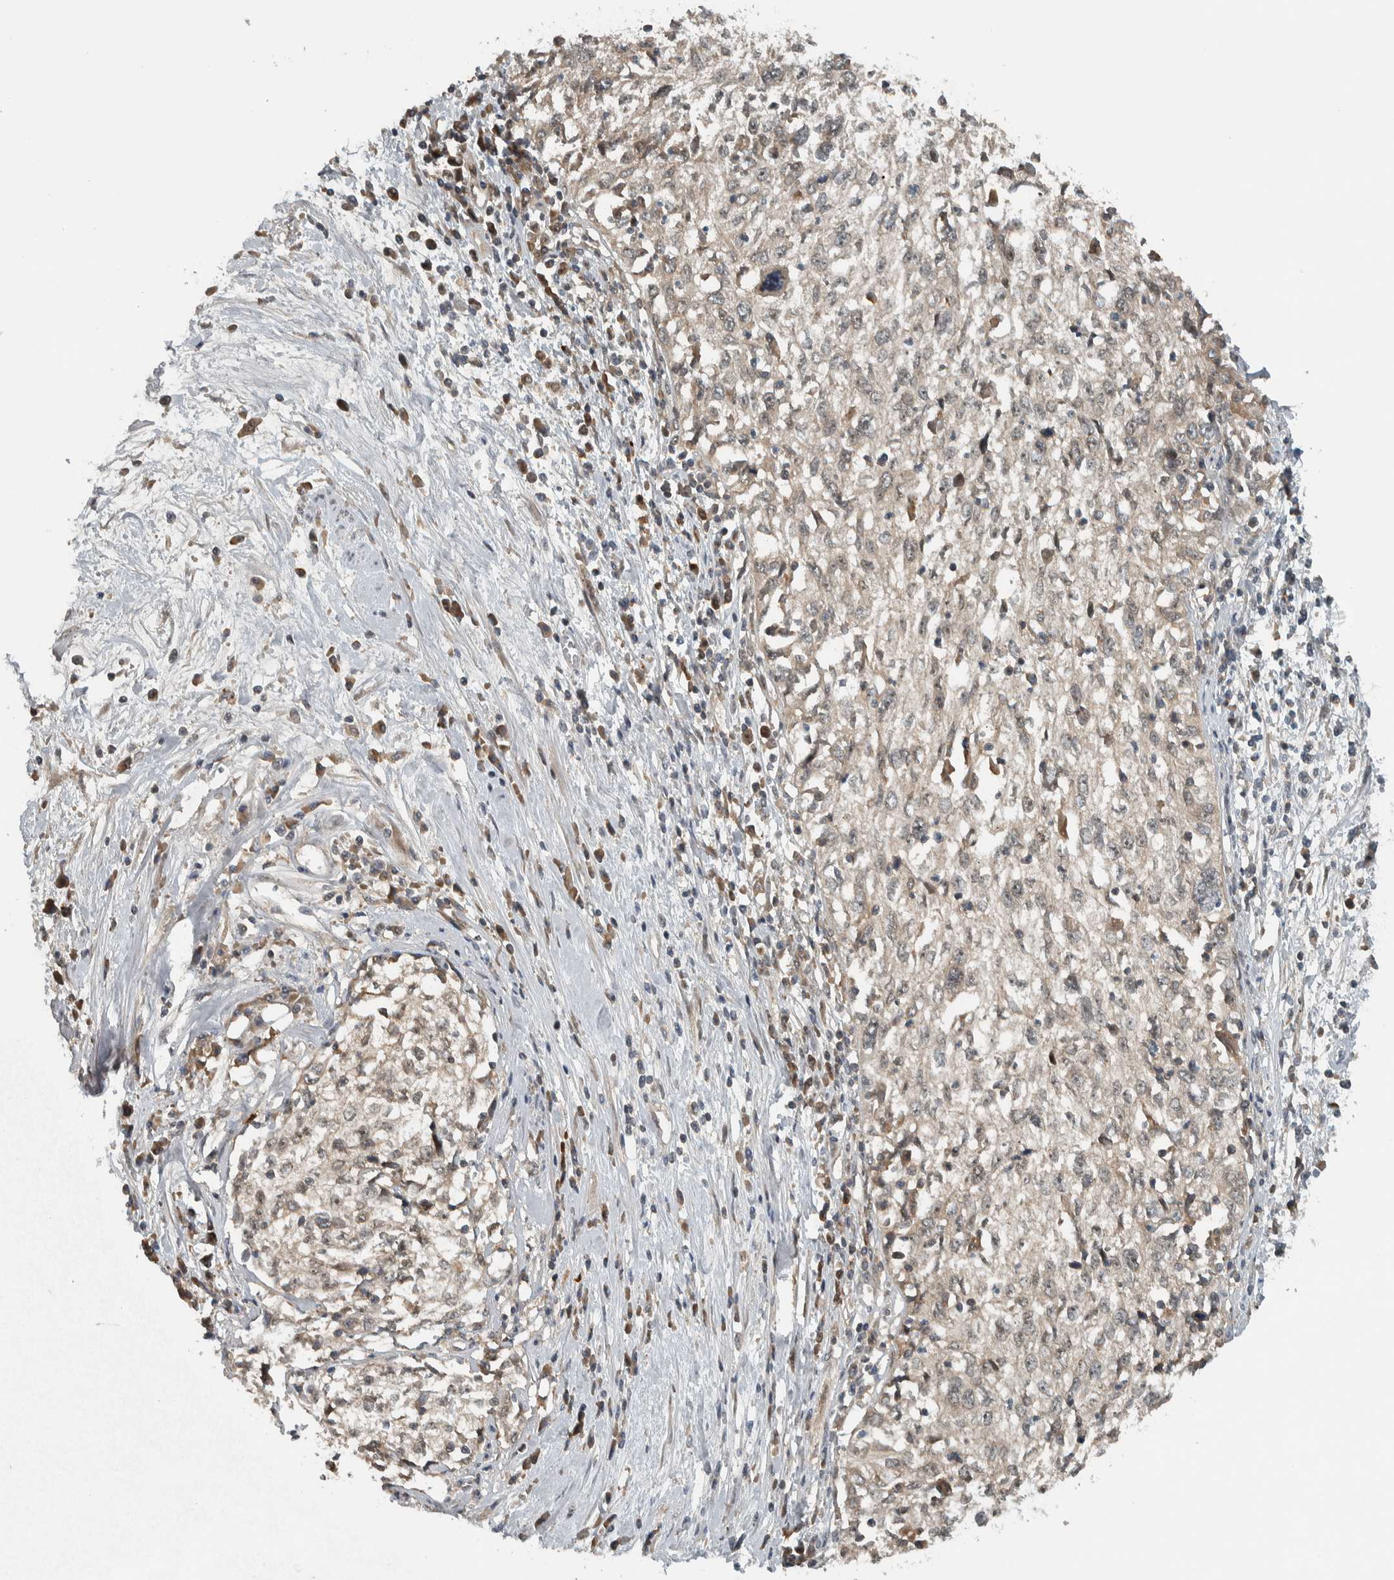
{"staining": {"intensity": "weak", "quantity": ">75%", "location": "cytoplasmic/membranous"}, "tissue": "cervical cancer", "cell_type": "Tumor cells", "image_type": "cancer", "snomed": [{"axis": "morphology", "description": "Squamous cell carcinoma, NOS"}, {"axis": "topography", "description": "Cervix"}], "caption": "Immunohistochemistry of squamous cell carcinoma (cervical) shows low levels of weak cytoplasmic/membranous positivity in about >75% of tumor cells. Nuclei are stained in blue.", "gene": "XPO5", "patient": {"sex": "female", "age": 57}}